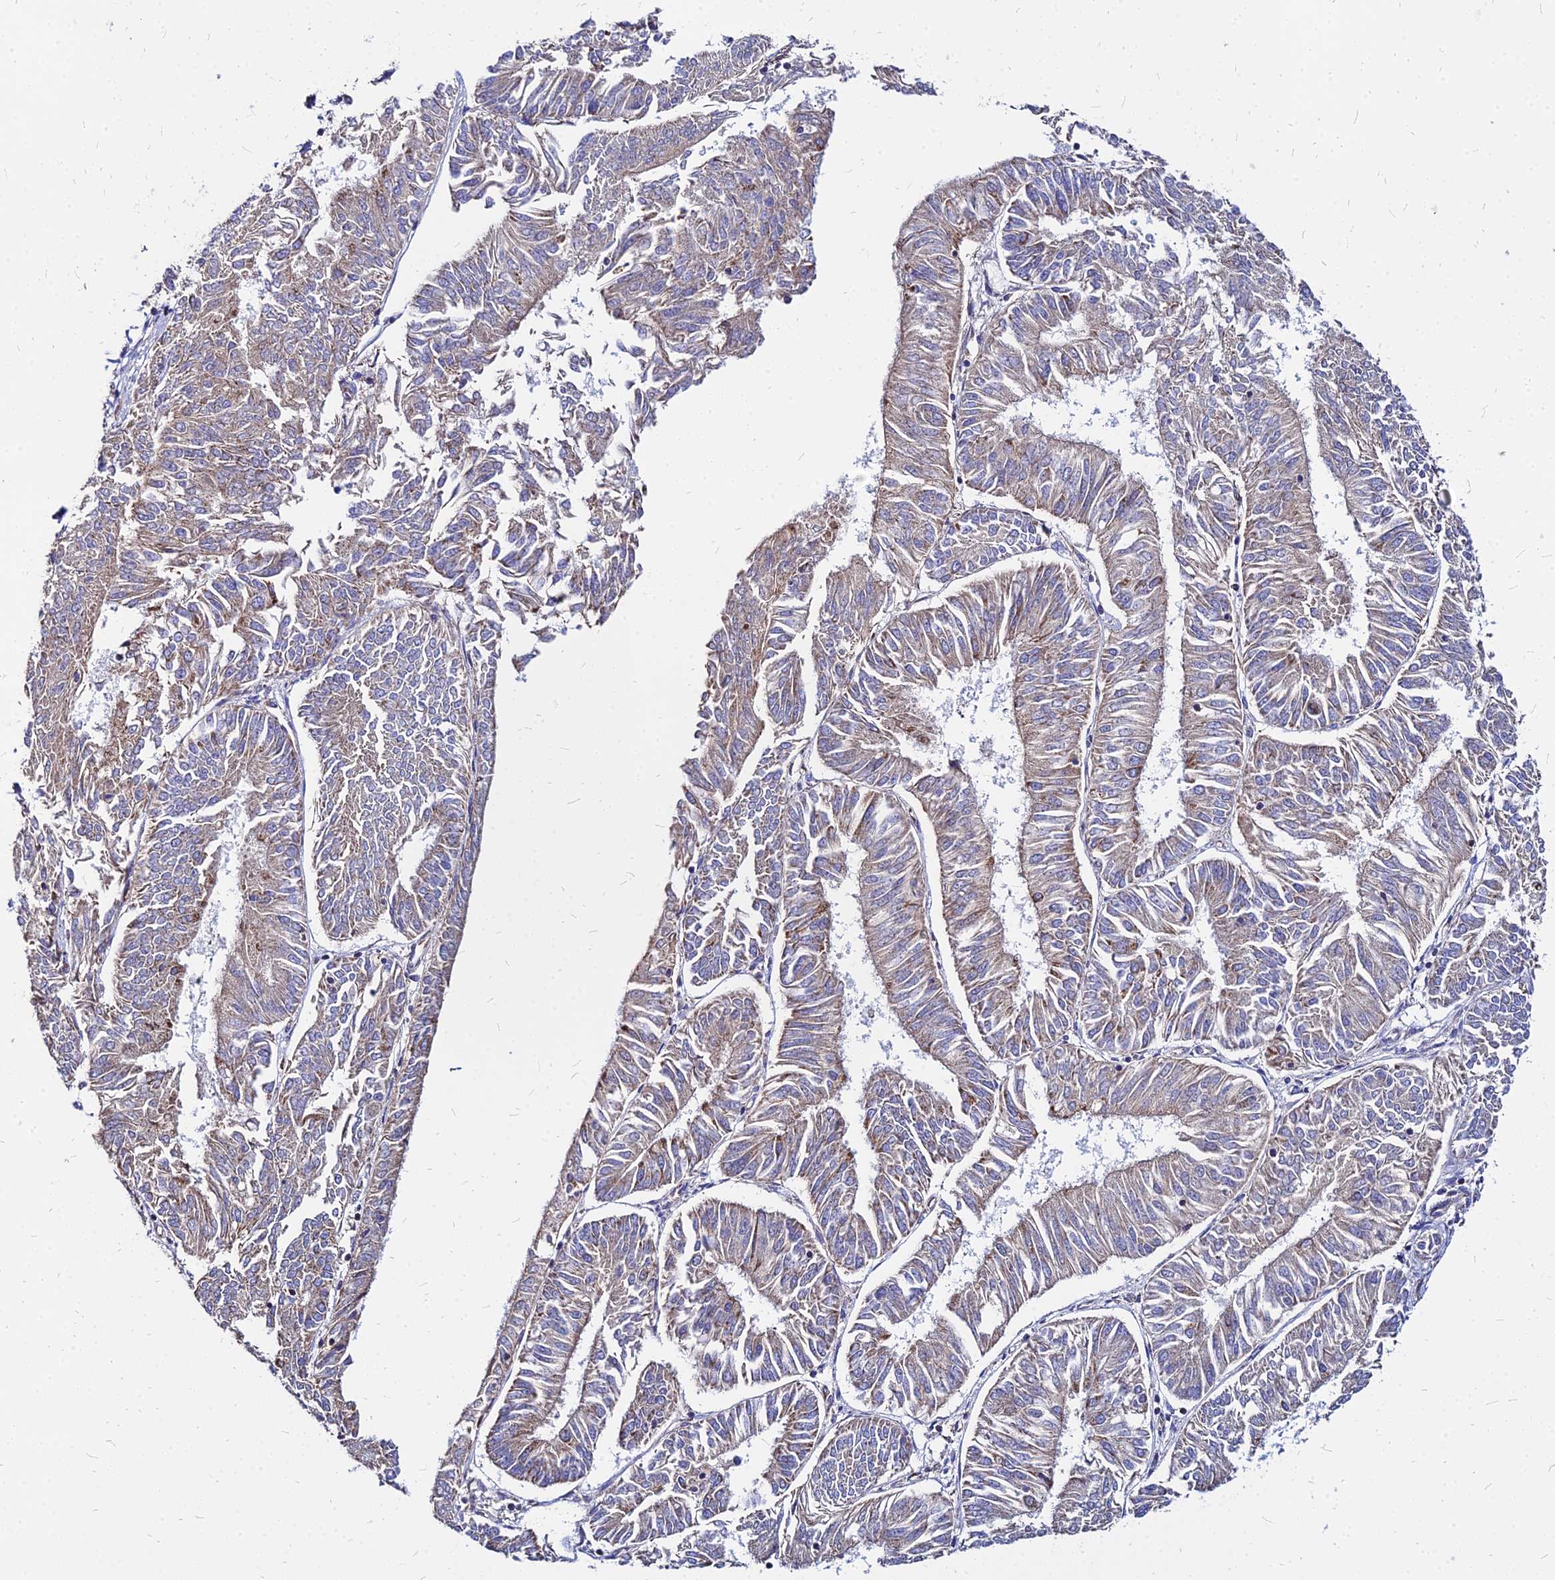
{"staining": {"intensity": "moderate", "quantity": "25%-75%", "location": "cytoplasmic/membranous"}, "tissue": "endometrial cancer", "cell_type": "Tumor cells", "image_type": "cancer", "snomed": [{"axis": "morphology", "description": "Adenocarcinoma, NOS"}, {"axis": "topography", "description": "Endometrium"}], "caption": "This is an image of IHC staining of endometrial adenocarcinoma, which shows moderate expression in the cytoplasmic/membranous of tumor cells.", "gene": "DLD", "patient": {"sex": "female", "age": 58}}